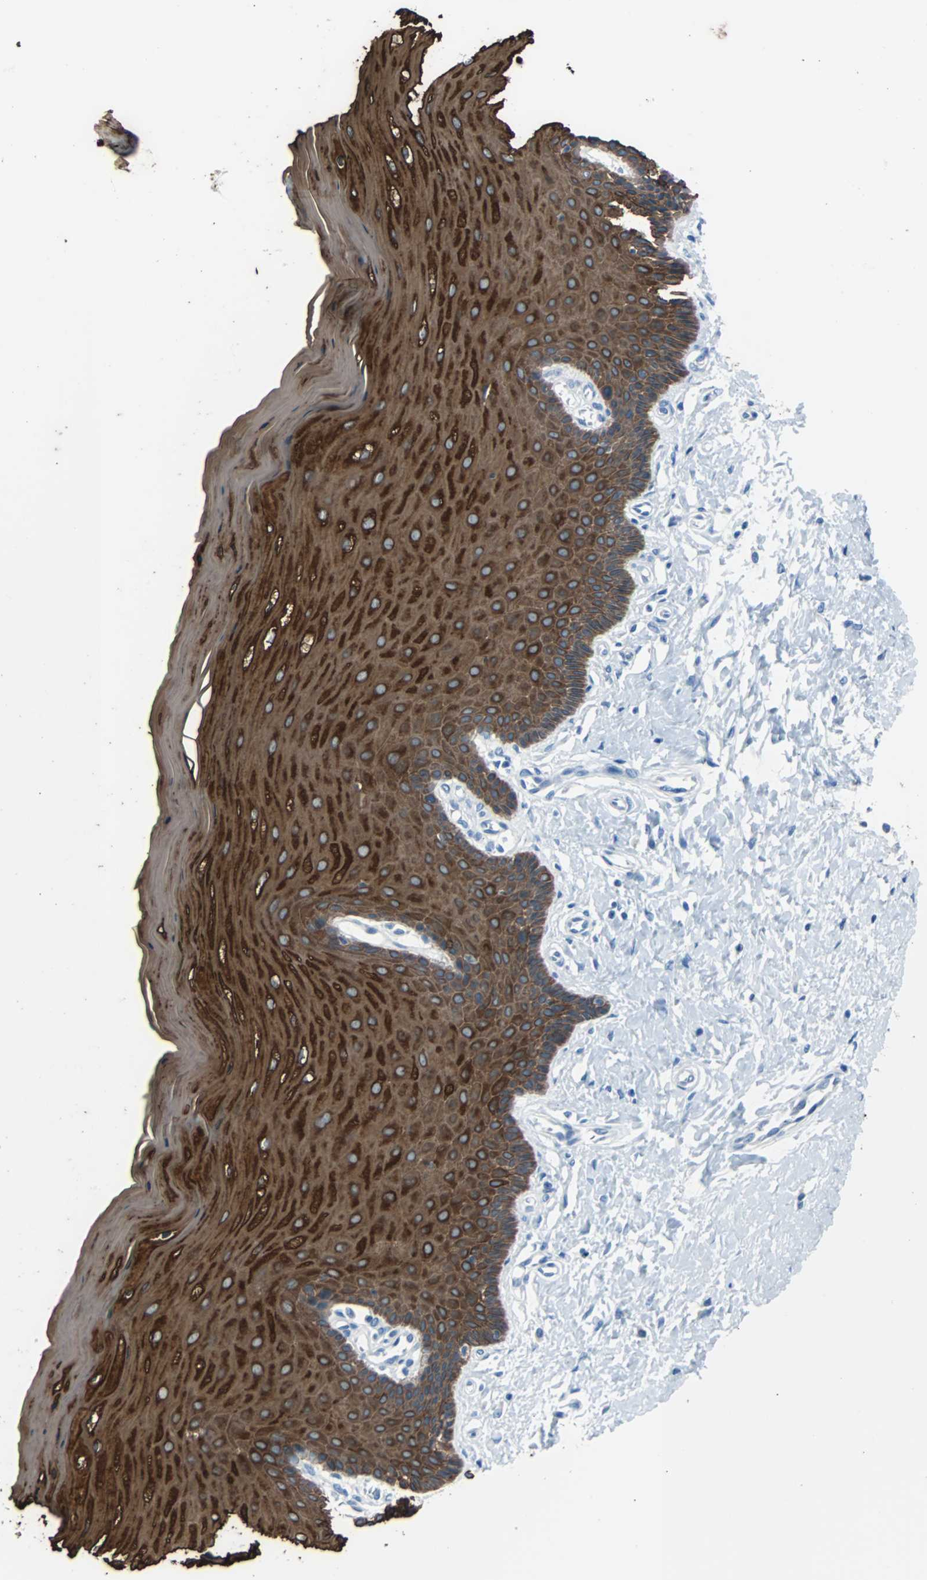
{"staining": {"intensity": "strong", "quantity": ">75%", "location": "cytoplasmic/membranous"}, "tissue": "cervix", "cell_type": "Glandular cells", "image_type": "normal", "snomed": [{"axis": "morphology", "description": "Normal tissue, NOS"}, {"axis": "topography", "description": "Cervix"}], "caption": "Immunohistochemical staining of benign human cervix reveals high levels of strong cytoplasmic/membranous positivity in about >75% of glandular cells.", "gene": "KRT7", "patient": {"sex": "female", "age": 55}}